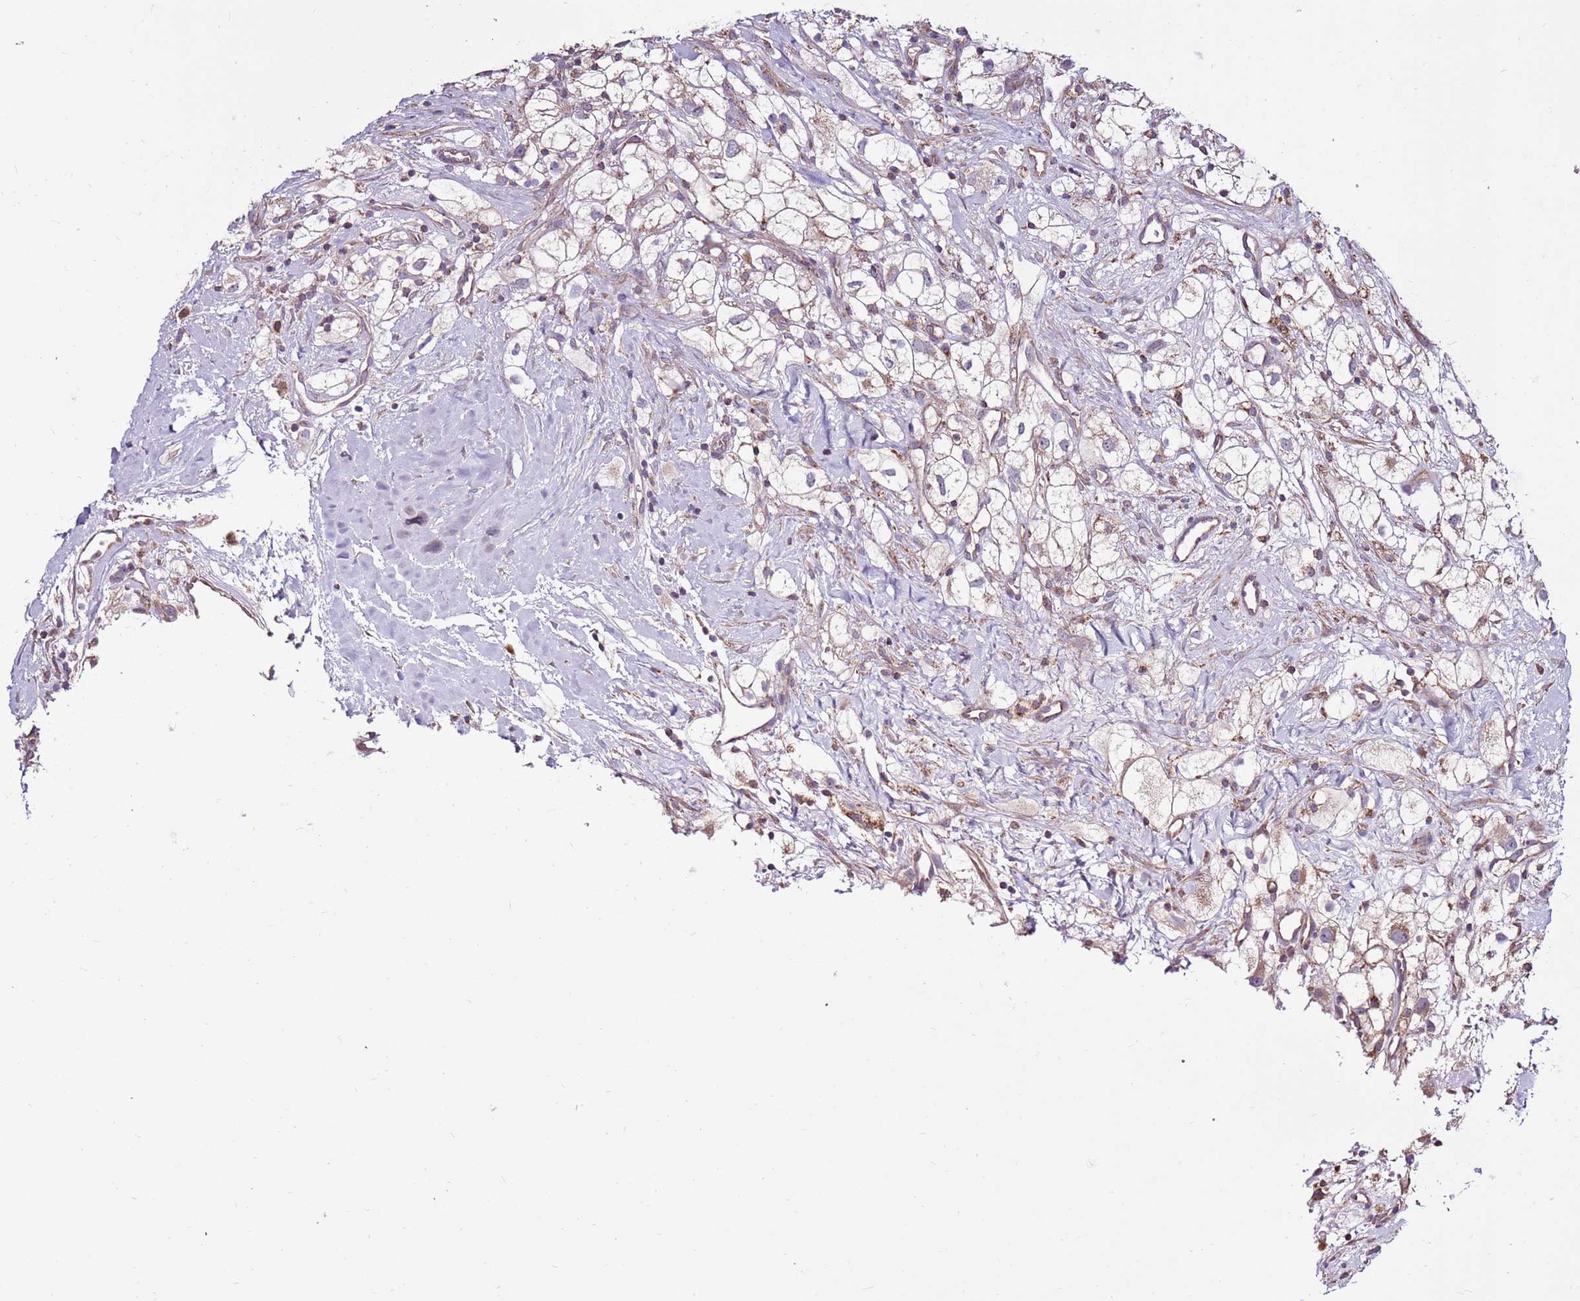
{"staining": {"intensity": "moderate", "quantity": ">75%", "location": "cytoplasmic/membranous"}, "tissue": "renal cancer", "cell_type": "Tumor cells", "image_type": "cancer", "snomed": [{"axis": "morphology", "description": "Adenocarcinoma, NOS"}, {"axis": "topography", "description": "Kidney"}], "caption": "Human renal cancer stained for a protein (brown) displays moderate cytoplasmic/membranous positive positivity in approximately >75% of tumor cells.", "gene": "SMG1", "patient": {"sex": "male", "age": 59}}